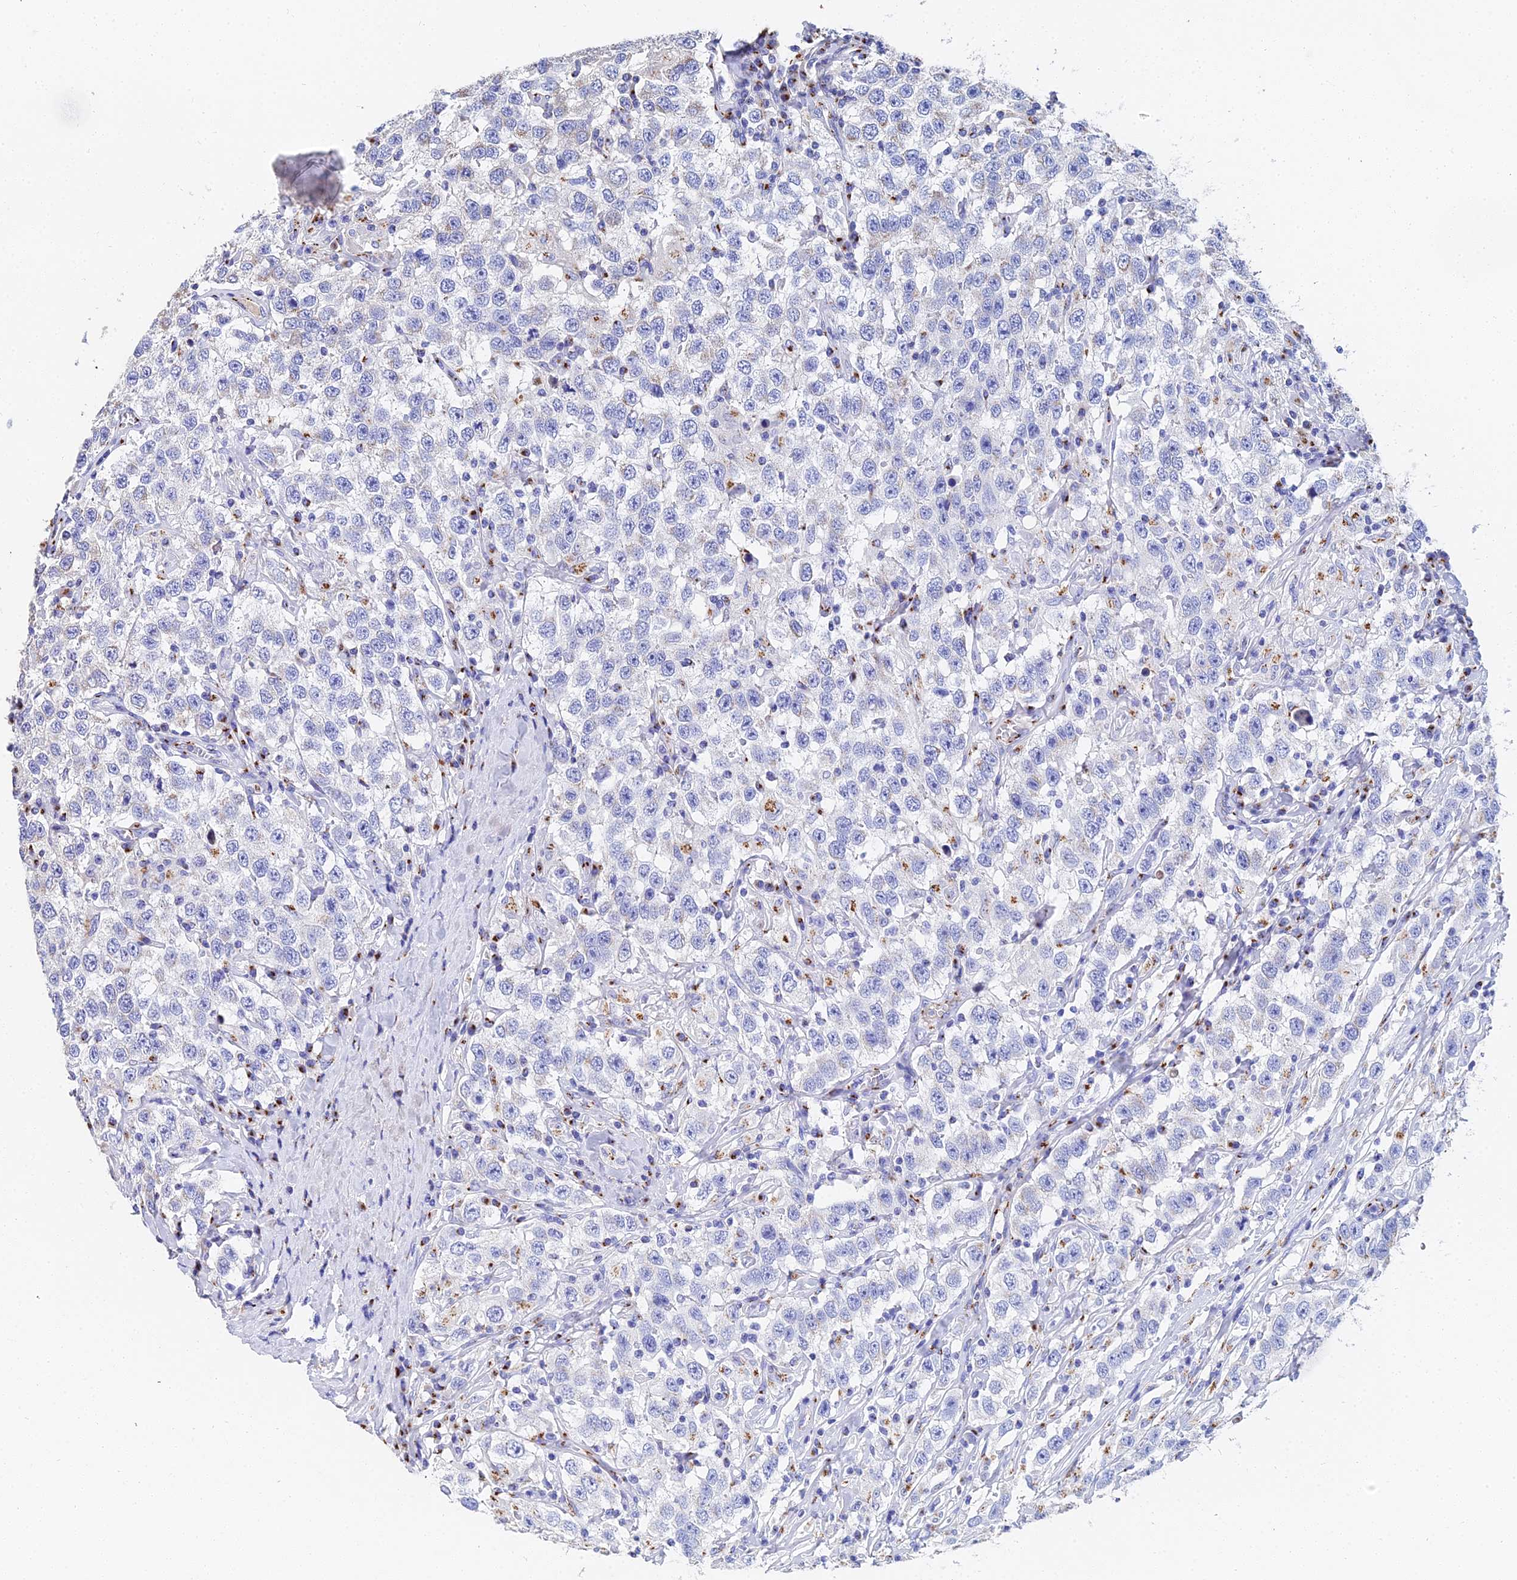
{"staining": {"intensity": "negative", "quantity": "none", "location": "none"}, "tissue": "testis cancer", "cell_type": "Tumor cells", "image_type": "cancer", "snomed": [{"axis": "morphology", "description": "Seminoma, NOS"}, {"axis": "topography", "description": "Testis"}], "caption": "High power microscopy image of an immunohistochemistry micrograph of testis seminoma, revealing no significant positivity in tumor cells.", "gene": "ENSG00000268674", "patient": {"sex": "male", "age": 41}}